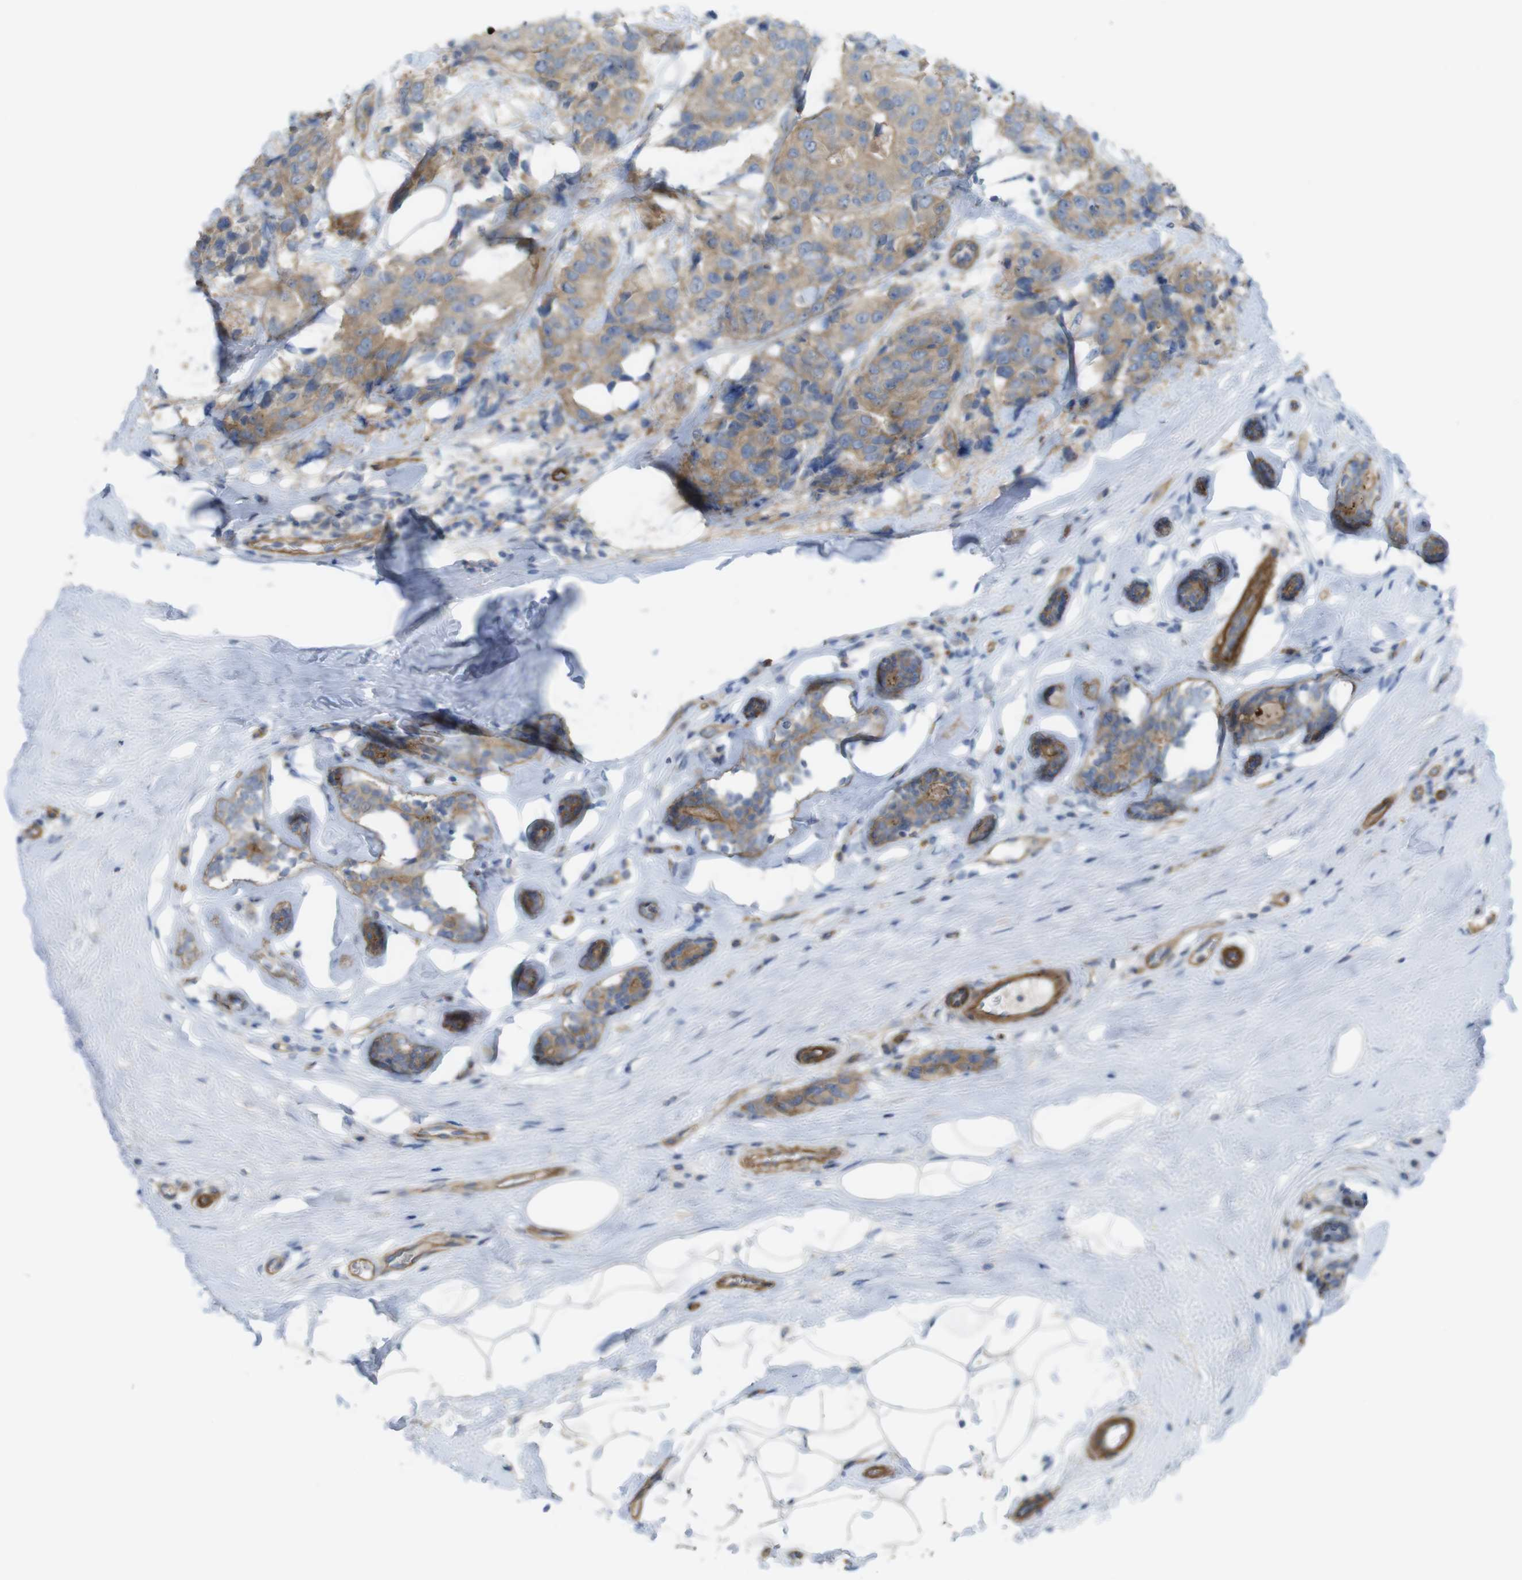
{"staining": {"intensity": "moderate", "quantity": ">75%", "location": "cytoplasmic/membranous"}, "tissue": "breast cancer", "cell_type": "Tumor cells", "image_type": "cancer", "snomed": [{"axis": "morphology", "description": "Normal tissue, NOS"}, {"axis": "morphology", "description": "Duct carcinoma"}, {"axis": "topography", "description": "Breast"}], "caption": "The immunohistochemical stain labels moderate cytoplasmic/membranous positivity in tumor cells of breast cancer (intraductal carcinoma) tissue.", "gene": "PREX2", "patient": {"sex": "female", "age": 39}}